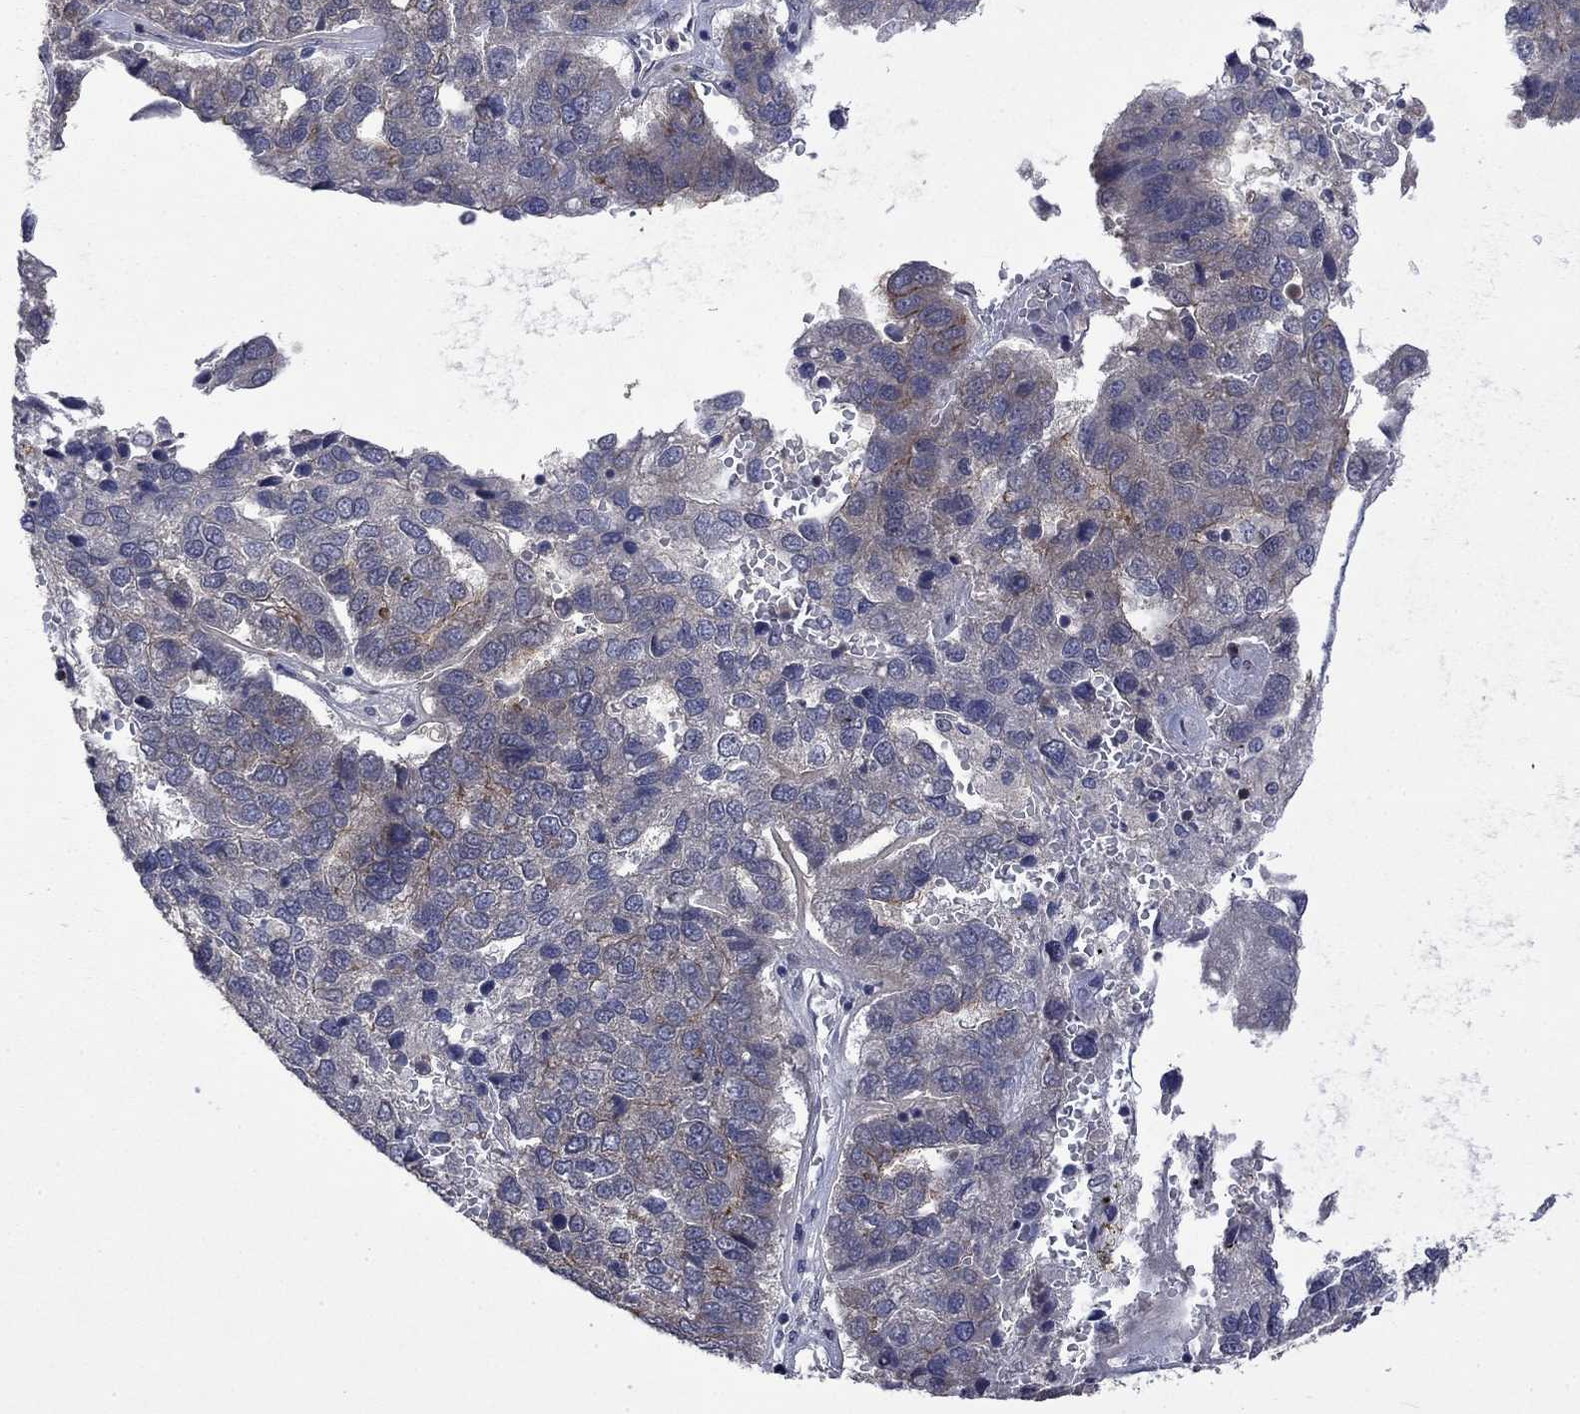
{"staining": {"intensity": "moderate", "quantity": "<25%", "location": "cytoplasmic/membranous"}, "tissue": "pancreatic cancer", "cell_type": "Tumor cells", "image_type": "cancer", "snomed": [{"axis": "morphology", "description": "Adenocarcinoma, NOS"}, {"axis": "topography", "description": "Pancreas"}], "caption": "Protein staining of adenocarcinoma (pancreatic) tissue demonstrates moderate cytoplasmic/membranous staining in approximately <25% of tumor cells.", "gene": "PPP1R9A", "patient": {"sex": "female", "age": 61}}